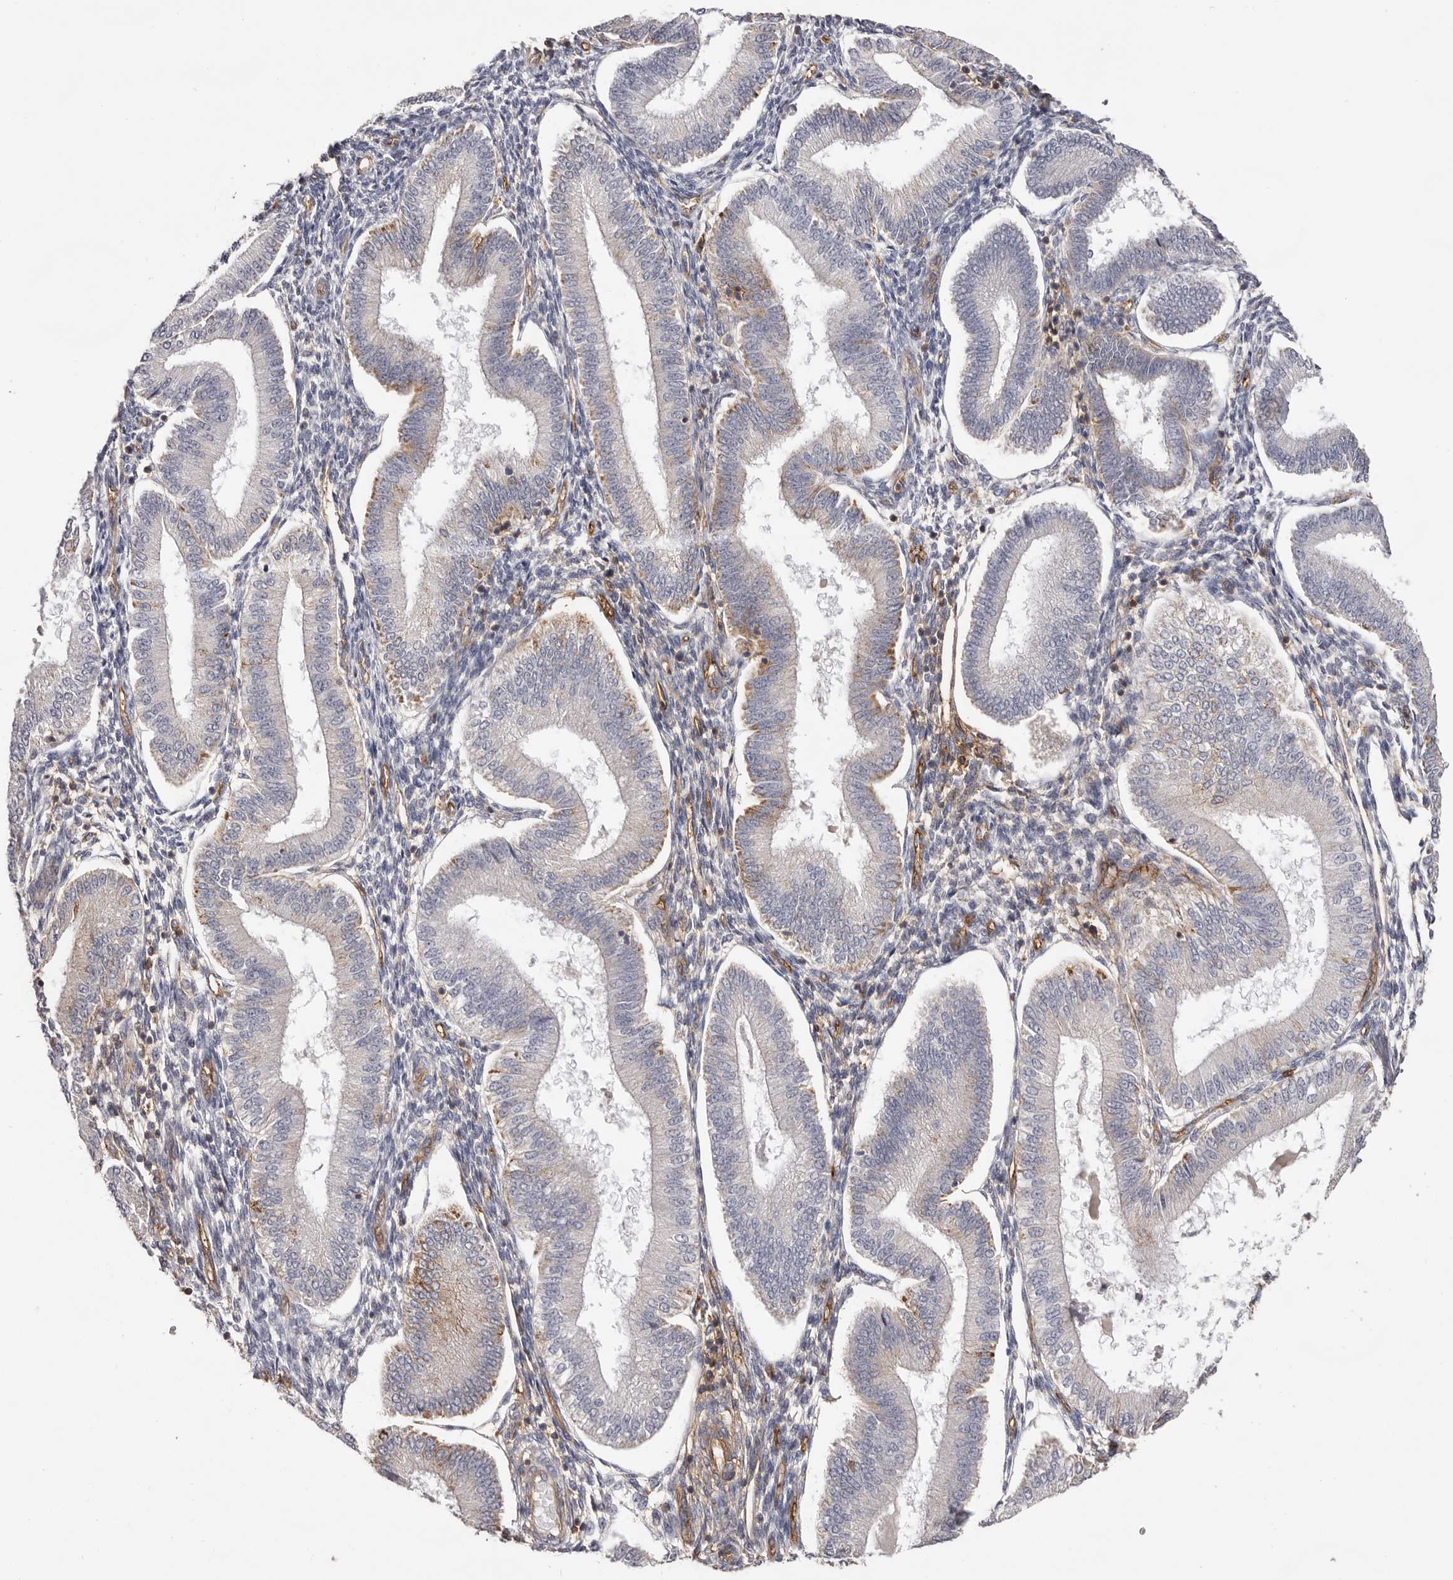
{"staining": {"intensity": "weak", "quantity": "<25%", "location": "cytoplasmic/membranous"}, "tissue": "endometrium", "cell_type": "Cells in endometrial stroma", "image_type": "normal", "snomed": [{"axis": "morphology", "description": "Normal tissue, NOS"}, {"axis": "topography", "description": "Endometrium"}], "caption": "DAB (3,3'-diaminobenzidine) immunohistochemical staining of benign human endometrium exhibits no significant expression in cells in endometrial stroma.", "gene": "MMACHC", "patient": {"sex": "female", "age": 39}}